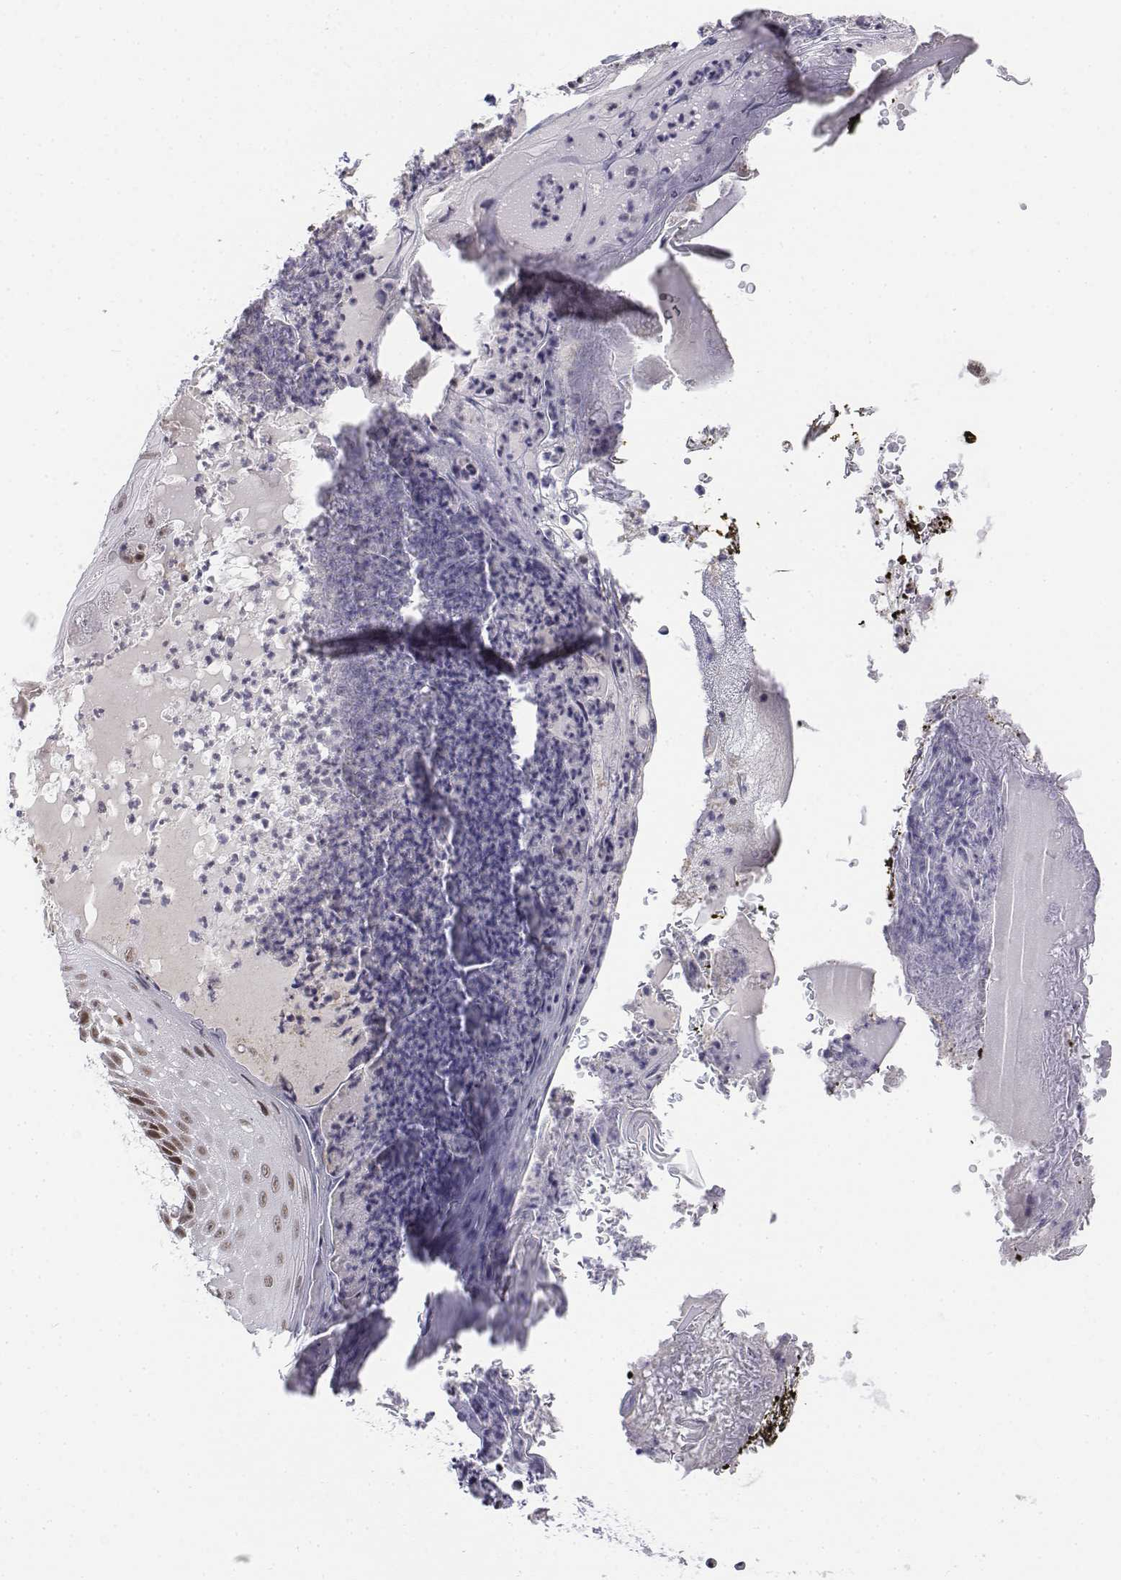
{"staining": {"intensity": "weak", "quantity": ">75%", "location": "nuclear"}, "tissue": "skin", "cell_type": "Fibroblasts", "image_type": "normal", "snomed": [{"axis": "morphology", "description": "Normal tissue, NOS"}, {"axis": "topography", "description": "Skin"}, {"axis": "topography", "description": "Peripheral nerve tissue"}], "caption": "Immunohistochemical staining of normal human skin displays low levels of weak nuclear expression in about >75% of fibroblasts. (Brightfield microscopy of DAB IHC at high magnification).", "gene": "SETD1A", "patient": {"sex": "male", "age": 24}}